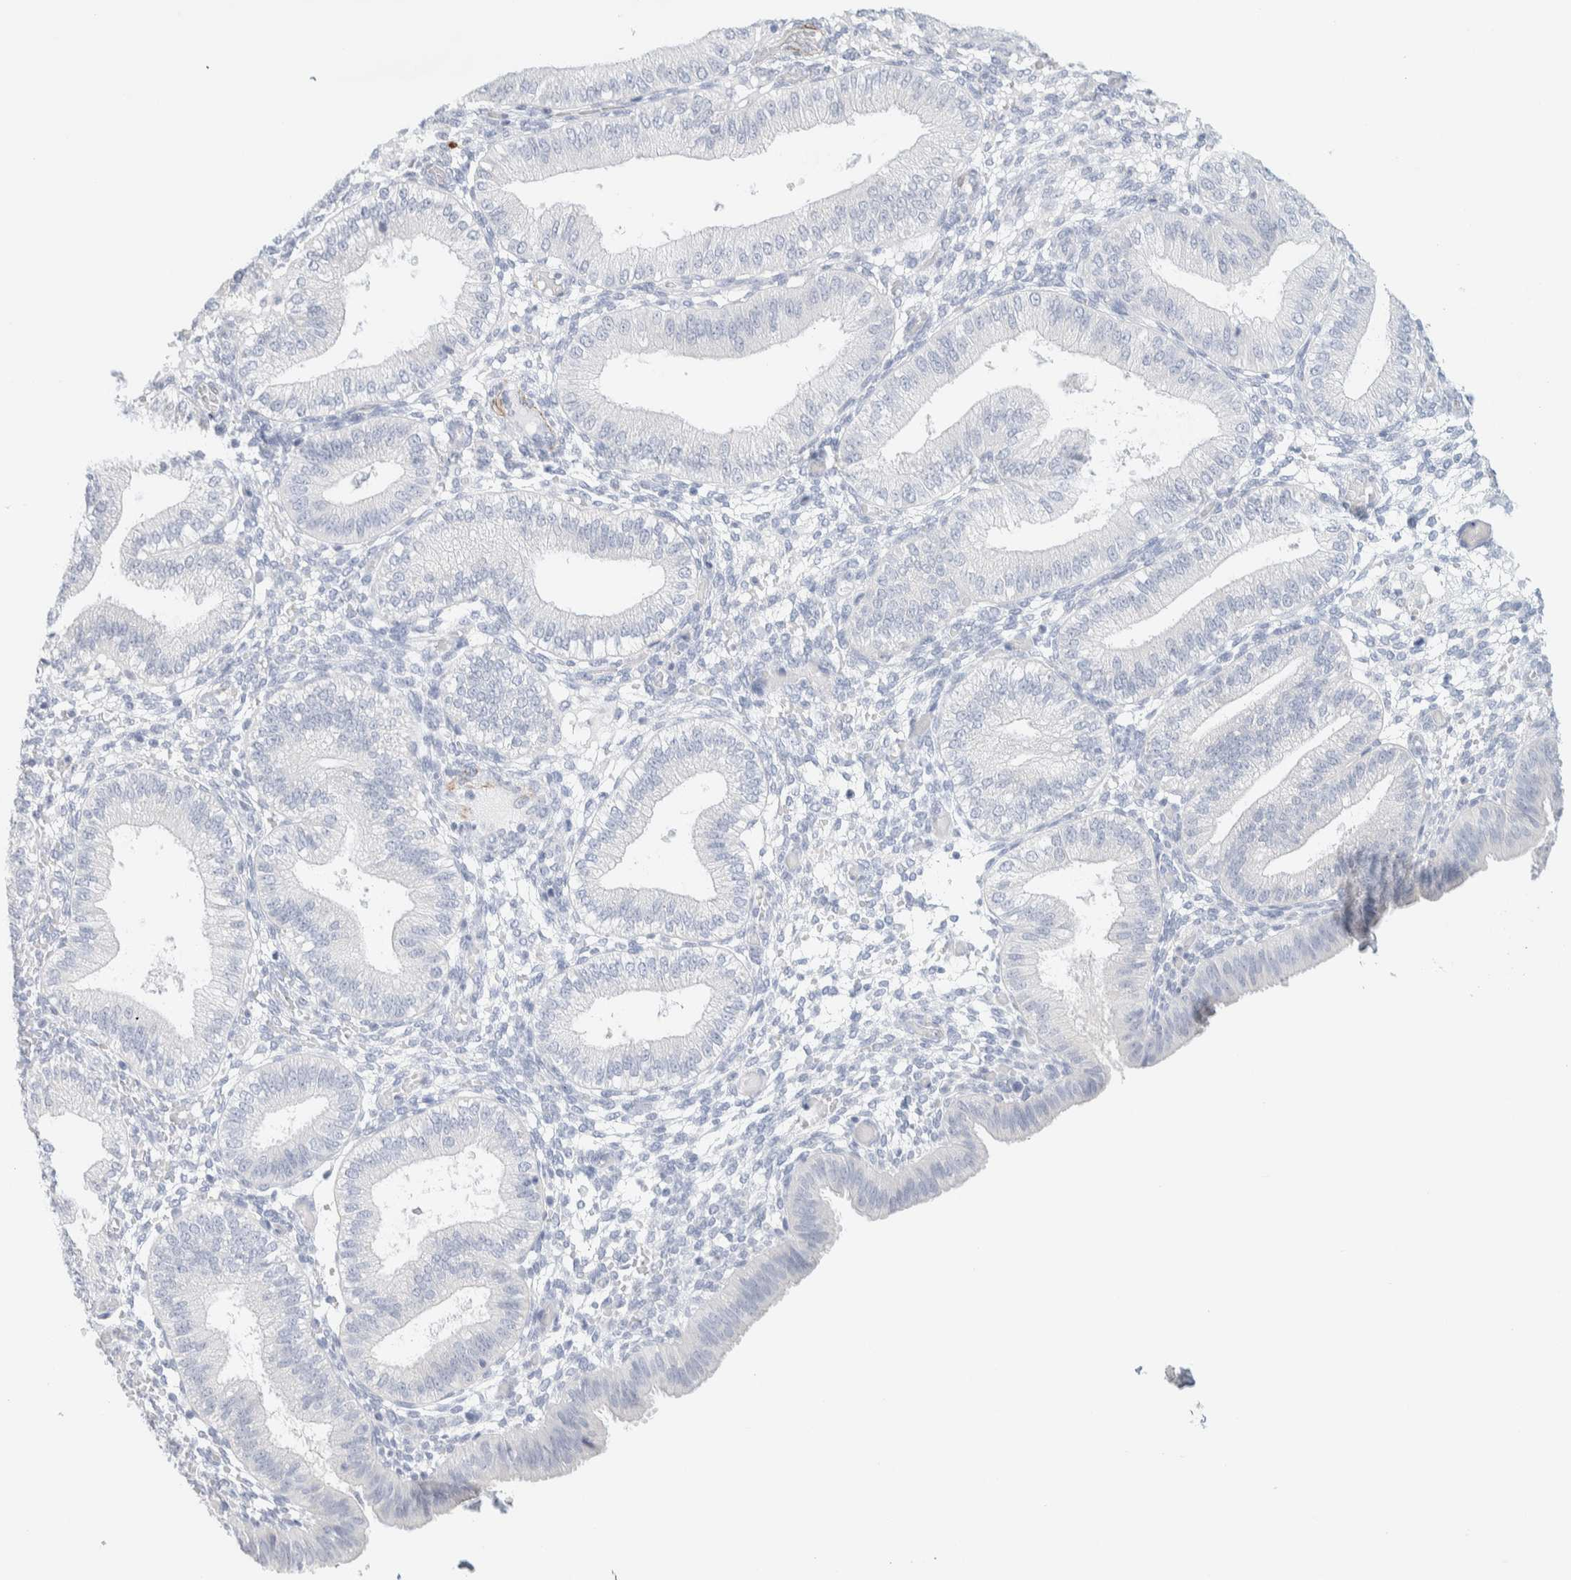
{"staining": {"intensity": "negative", "quantity": "none", "location": "none"}, "tissue": "endometrium", "cell_type": "Cells in endometrial stroma", "image_type": "normal", "snomed": [{"axis": "morphology", "description": "Normal tissue, NOS"}, {"axis": "topography", "description": "Endometrium"}], "caption": "High power microscopy histopathology image of an immunohistochemistry histopathology image of benign endometrium, revealing no significant positivity in cells in endometrial stroma. (DAB (3,3'-diaminobenzidine) IHC with hematoxylin counter stain).", "gene": "AFMID", "patient": {"sex": "female", "age": 39}}